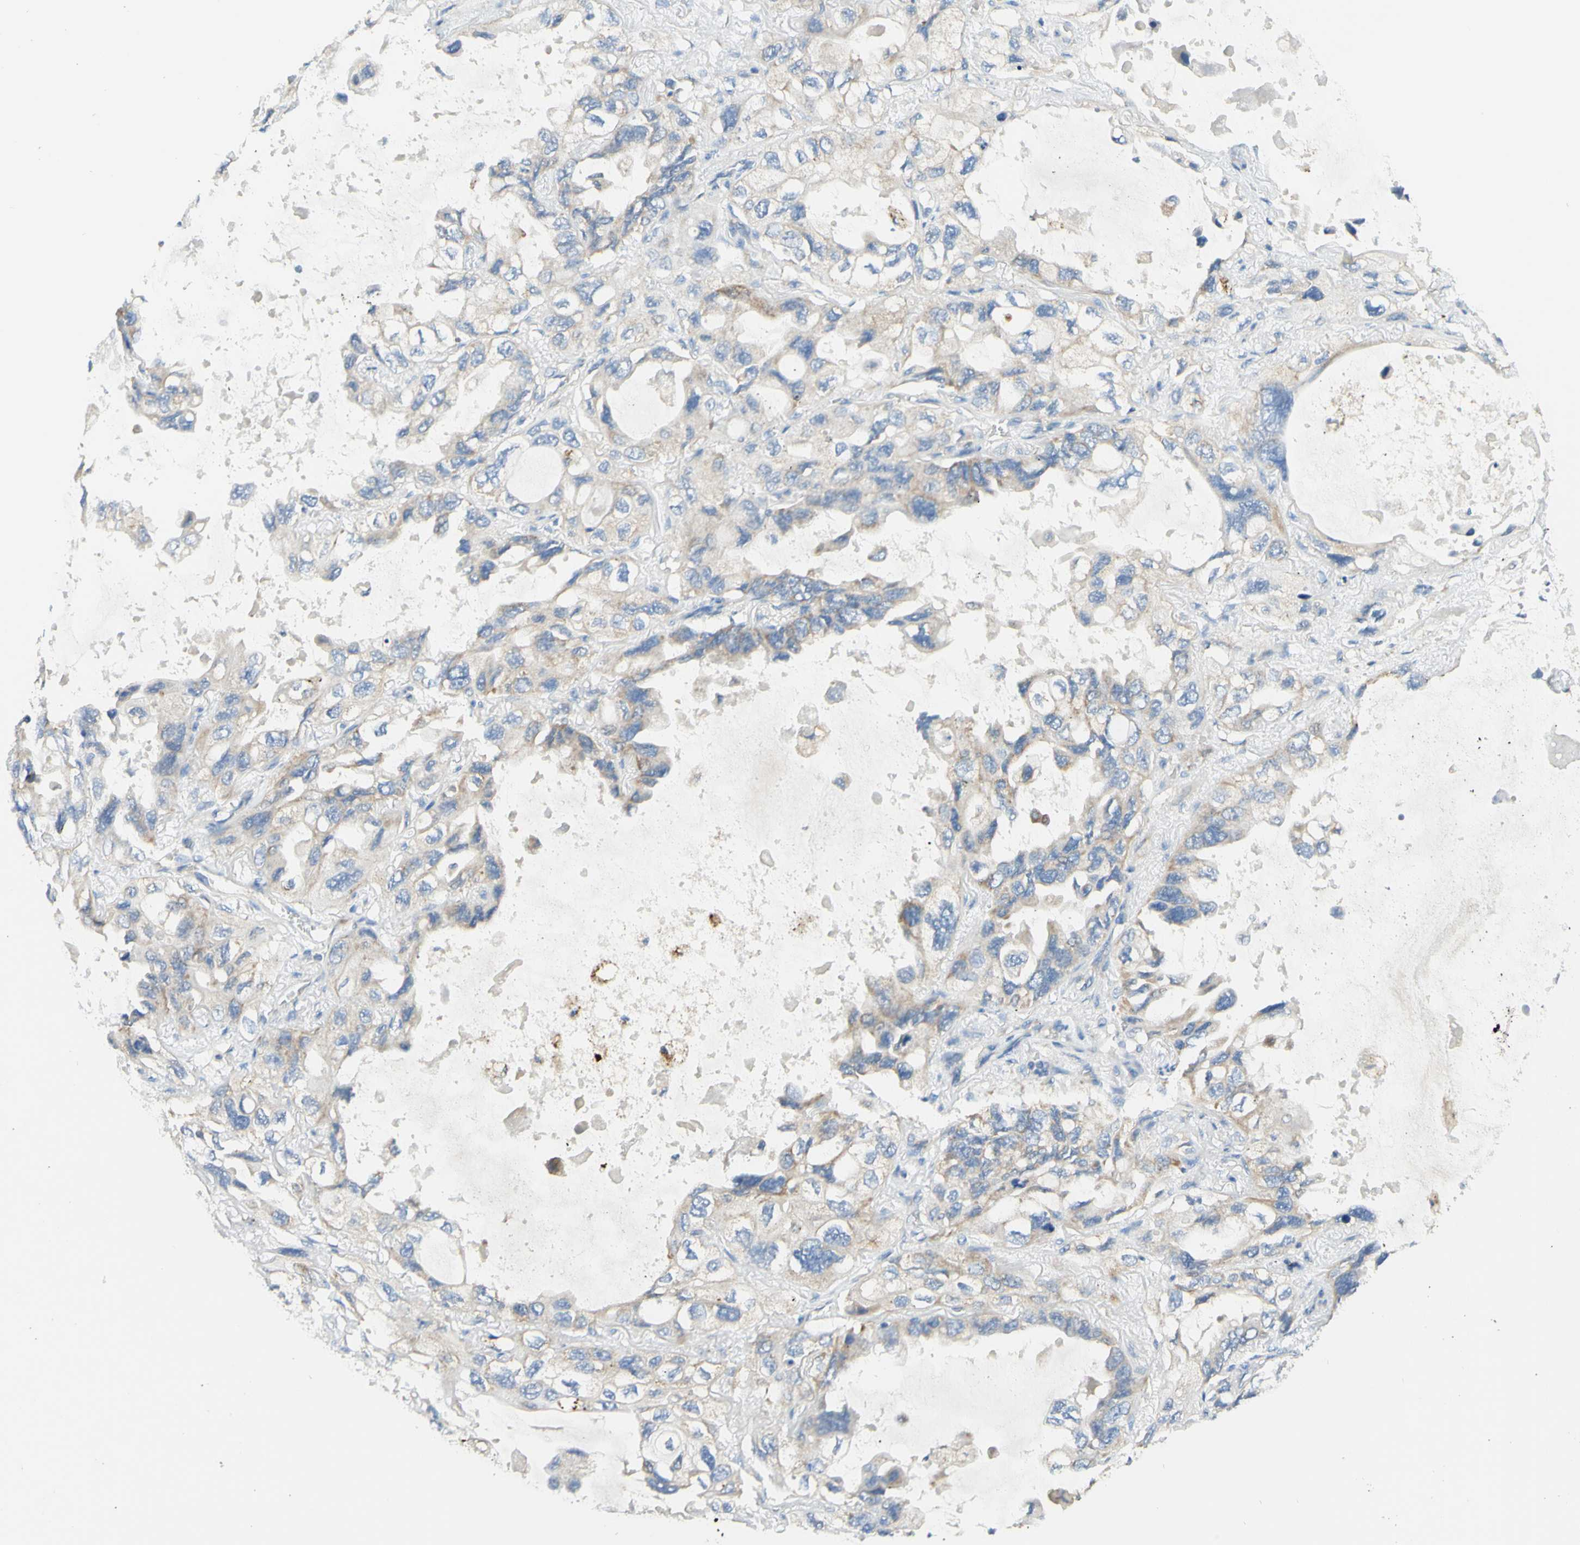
{"staining": {"intensity": "weak", "quantity": "25%-75%", "location": "cytoplasmic/membranous"}, "tissue": "lung cancer", "cell_type": "Tumor cells", "image_type": "cancer", "snomed": [{"axis": "morphology", "description": "Squamous cell carcinoma, NOS"}, {"axis": "topography", "description": "Lung"}], "caption": "The histopathology image reveals a brown stain indicating the presence of a protein in the cytoplasmic/membranous of tumor cells in lung cancer. The staining was performed using DAB, with brown indicating positive protein expression. Nuclei are stained blue with hematoxylin.", "gene": "ARMC10", "patient": {"sex": "female", "age": 73}}